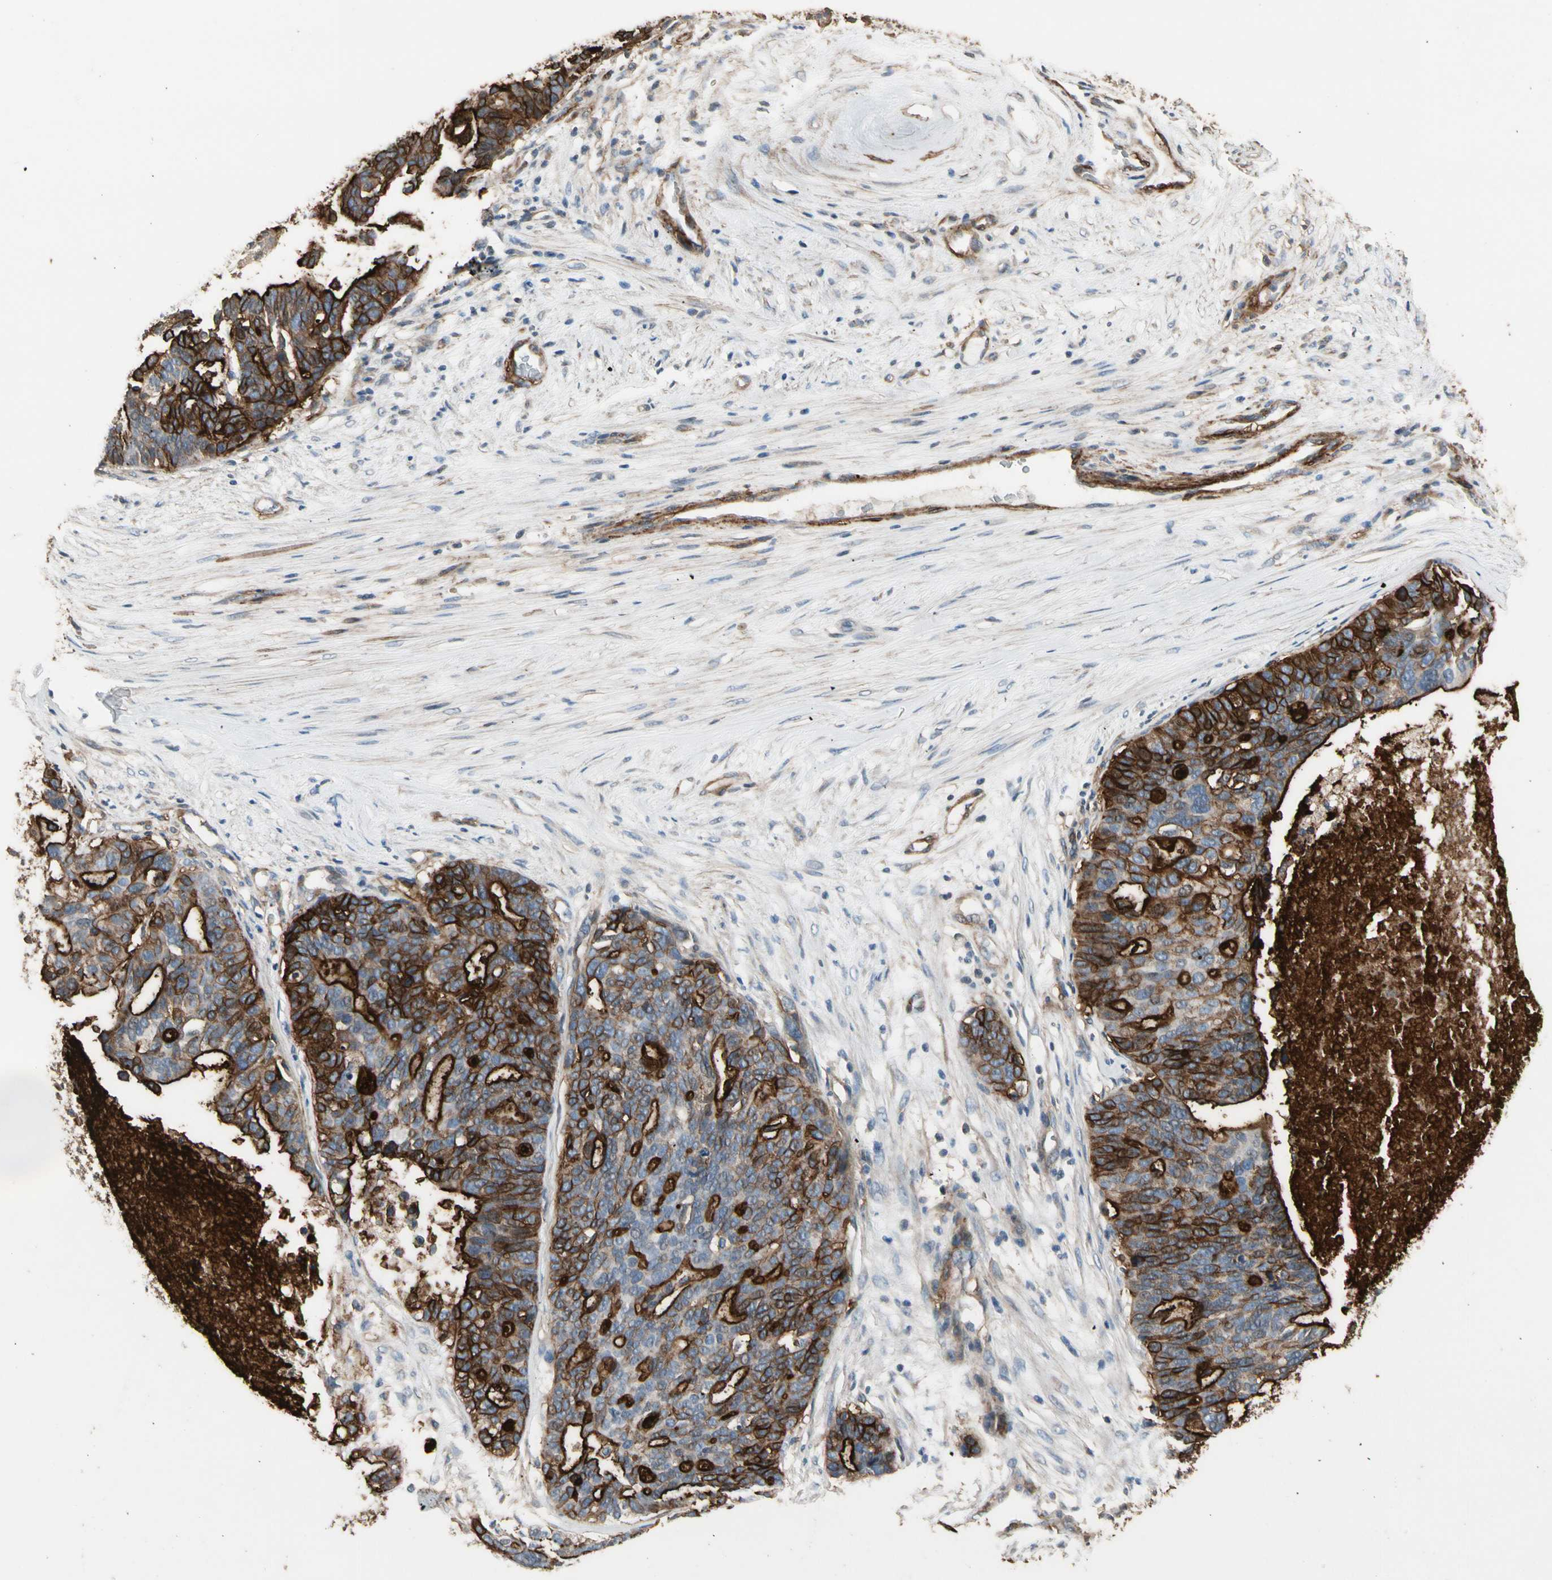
{"staining": {"intensity": "strong", "quantity": "25%-75%", "location": "cytoplasmic/membranous"}, "tissue": "ovarian cancer", "cell_type": "Tumor cells", "image_type": "cancer", "snomed": [{"axis": "morphology", "description": "Cystadenocarcinoma, serous, NOS"}, {"axis": "topography", "description": "Ovary"}], "caption": "Brown immunohistochemical staining in ovarian cancer reveals strong cytoplasmic/membranous positivity in approximately 25%-75% of tumor cells. (DAB (3,3'-diaminobenzidine) = brown stain, brightfield microscopy at high magnification).", "gene": "SUSD2", "patient": {"sex": "female", "age": 59}}